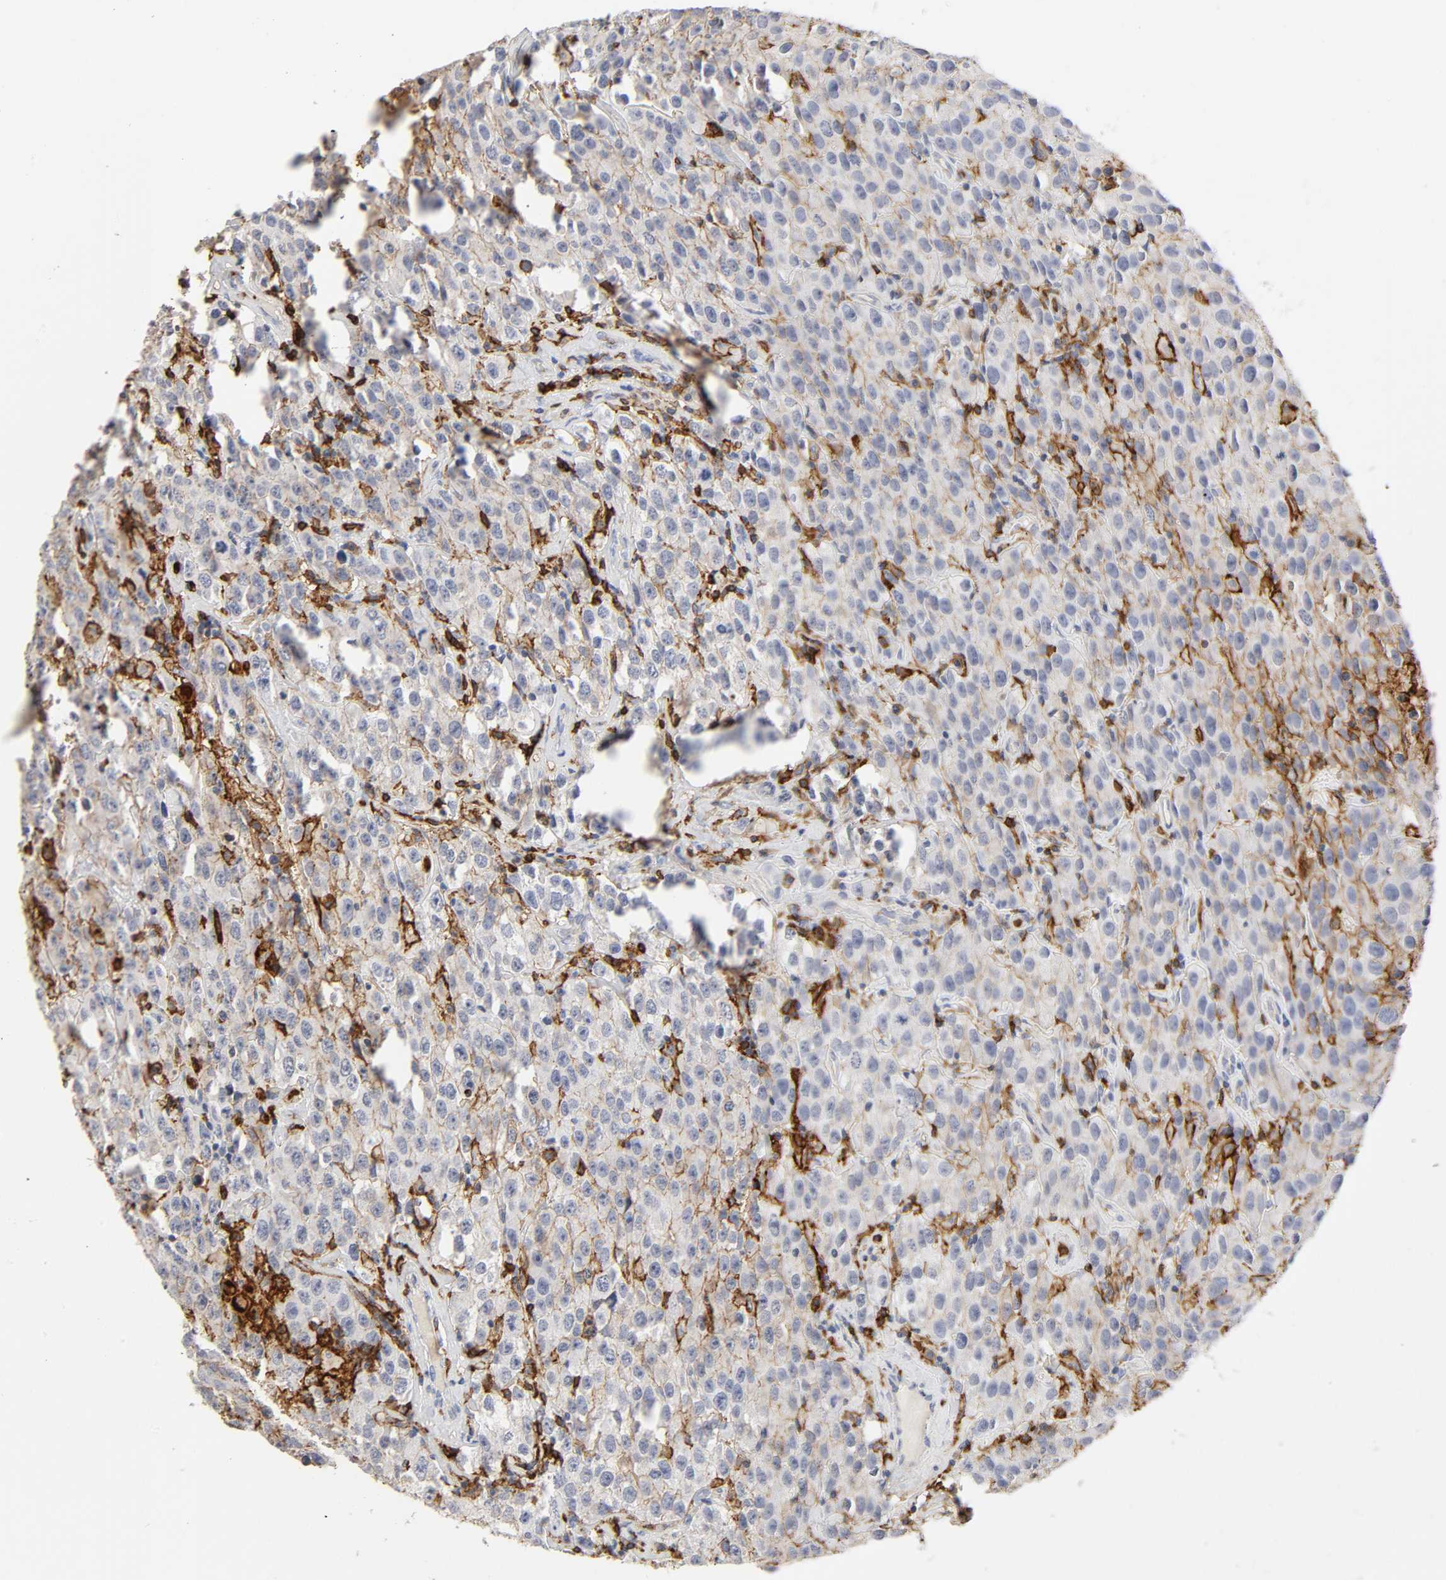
{"staining": {"intensity": "negative", "quantity": "none", "location": "none"}, "tissue": "testis cancer", "cell_type": "Tumor cells", "image_type": "cancer", "snomed": [{"axis": "morphology", "description": "Seminoma, NOS"}, {"axis": "topography", "description": "Testis"}], "caption": "IHC of testis cancer reveals no expression in tumor cells.", "gene": "LYN", "patient": {"sex": "male", "age": 52}}